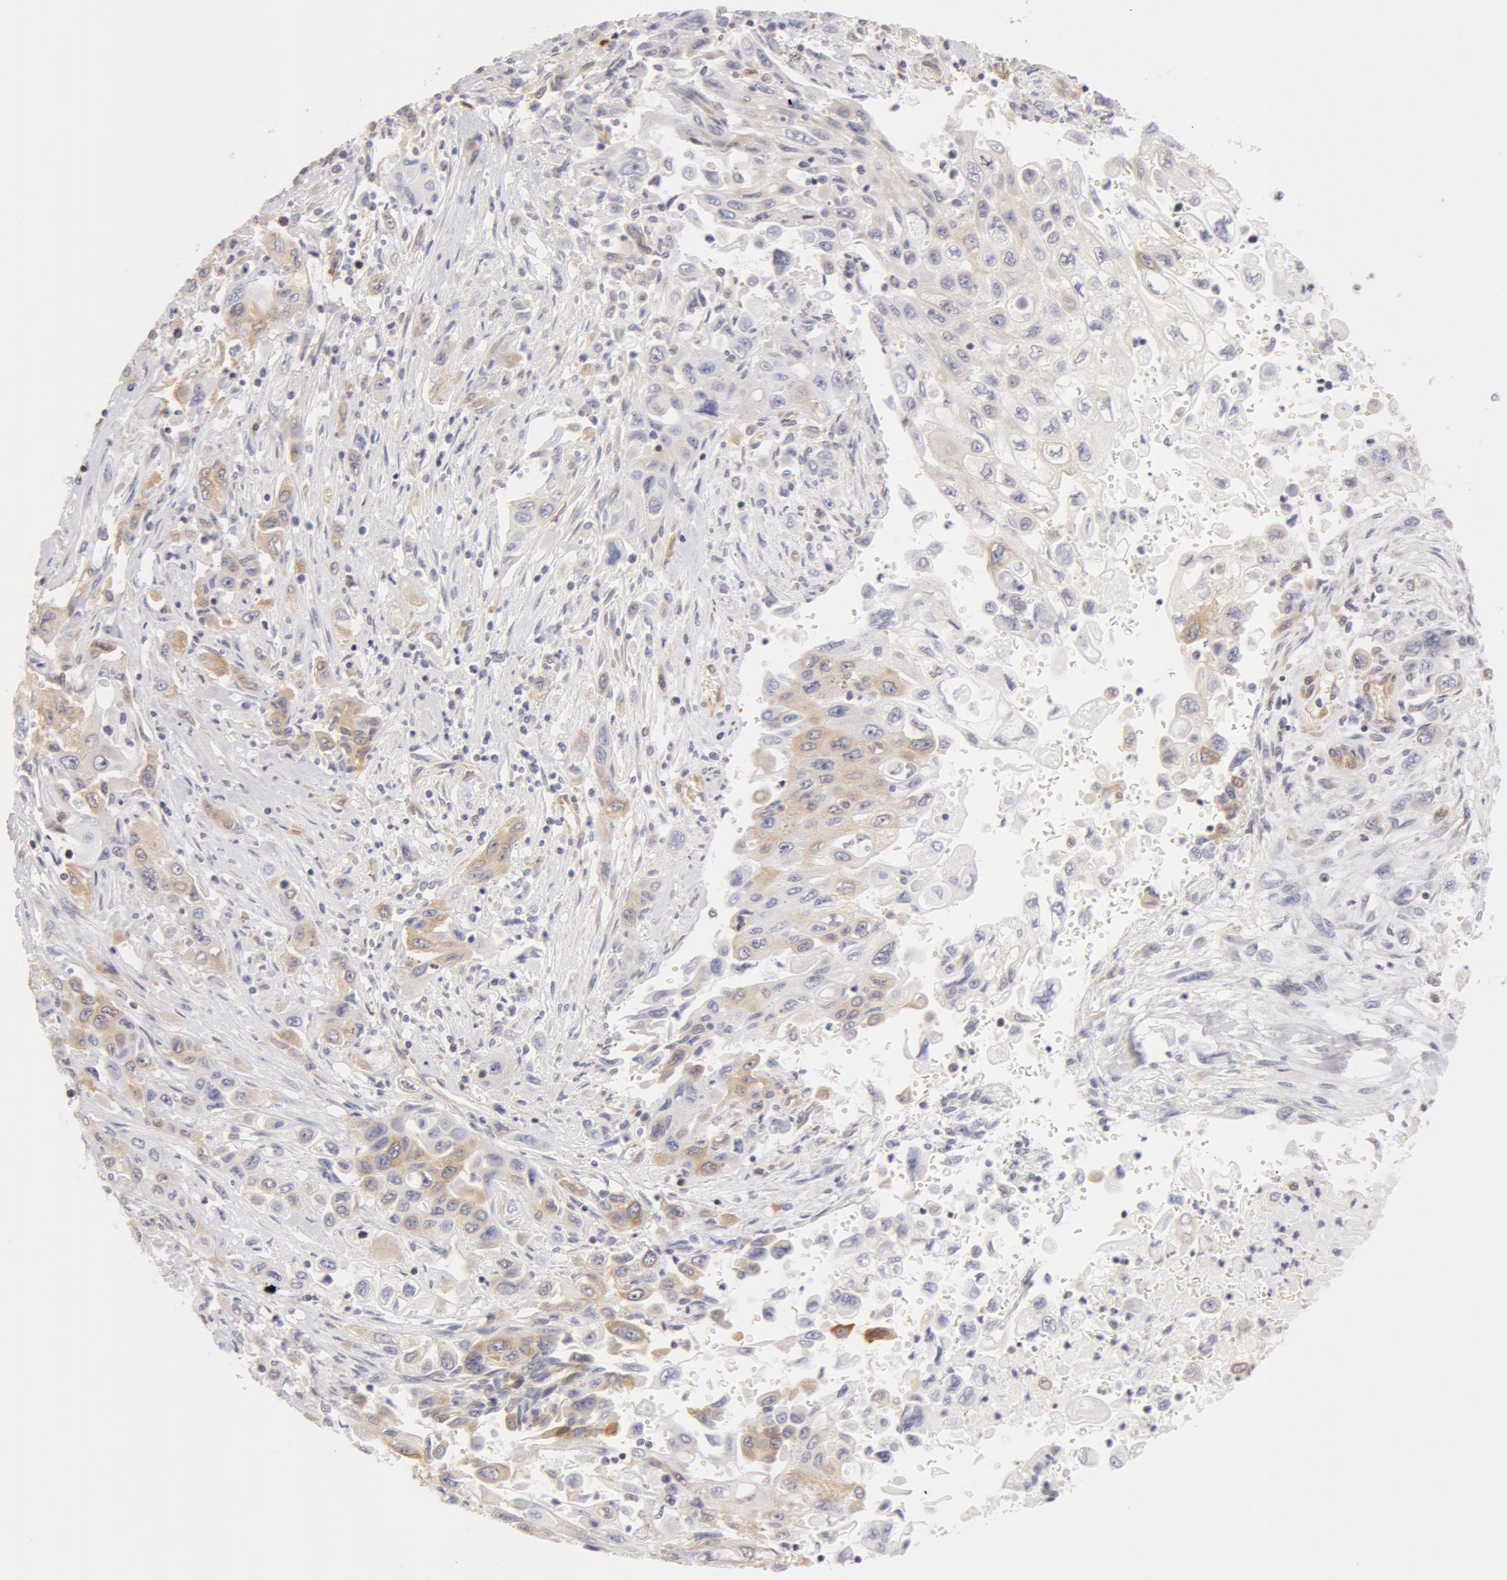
{"staining": {"intensity": "weak", "quantity": "25%-75%", "location": "cytoplasmic/membranous"}, "tissue": "pancreatic cancer", "cell_type": "Tumor cells", "image_type": "cancer", "snomed": [{"axis": "morphology", "description": "Adenocarcinoma, NOS"}, {"axis": "topography", "description": "Pancreas"}], "caption": "A low amount of weak cytoplasmic/membranous staining is seen in approximately 25%-75% of tumor cells in pancreatic adenocarcinoma tissue.", "gene": "DDX3Y", "patient": {"sex": "male", "age": 70}}